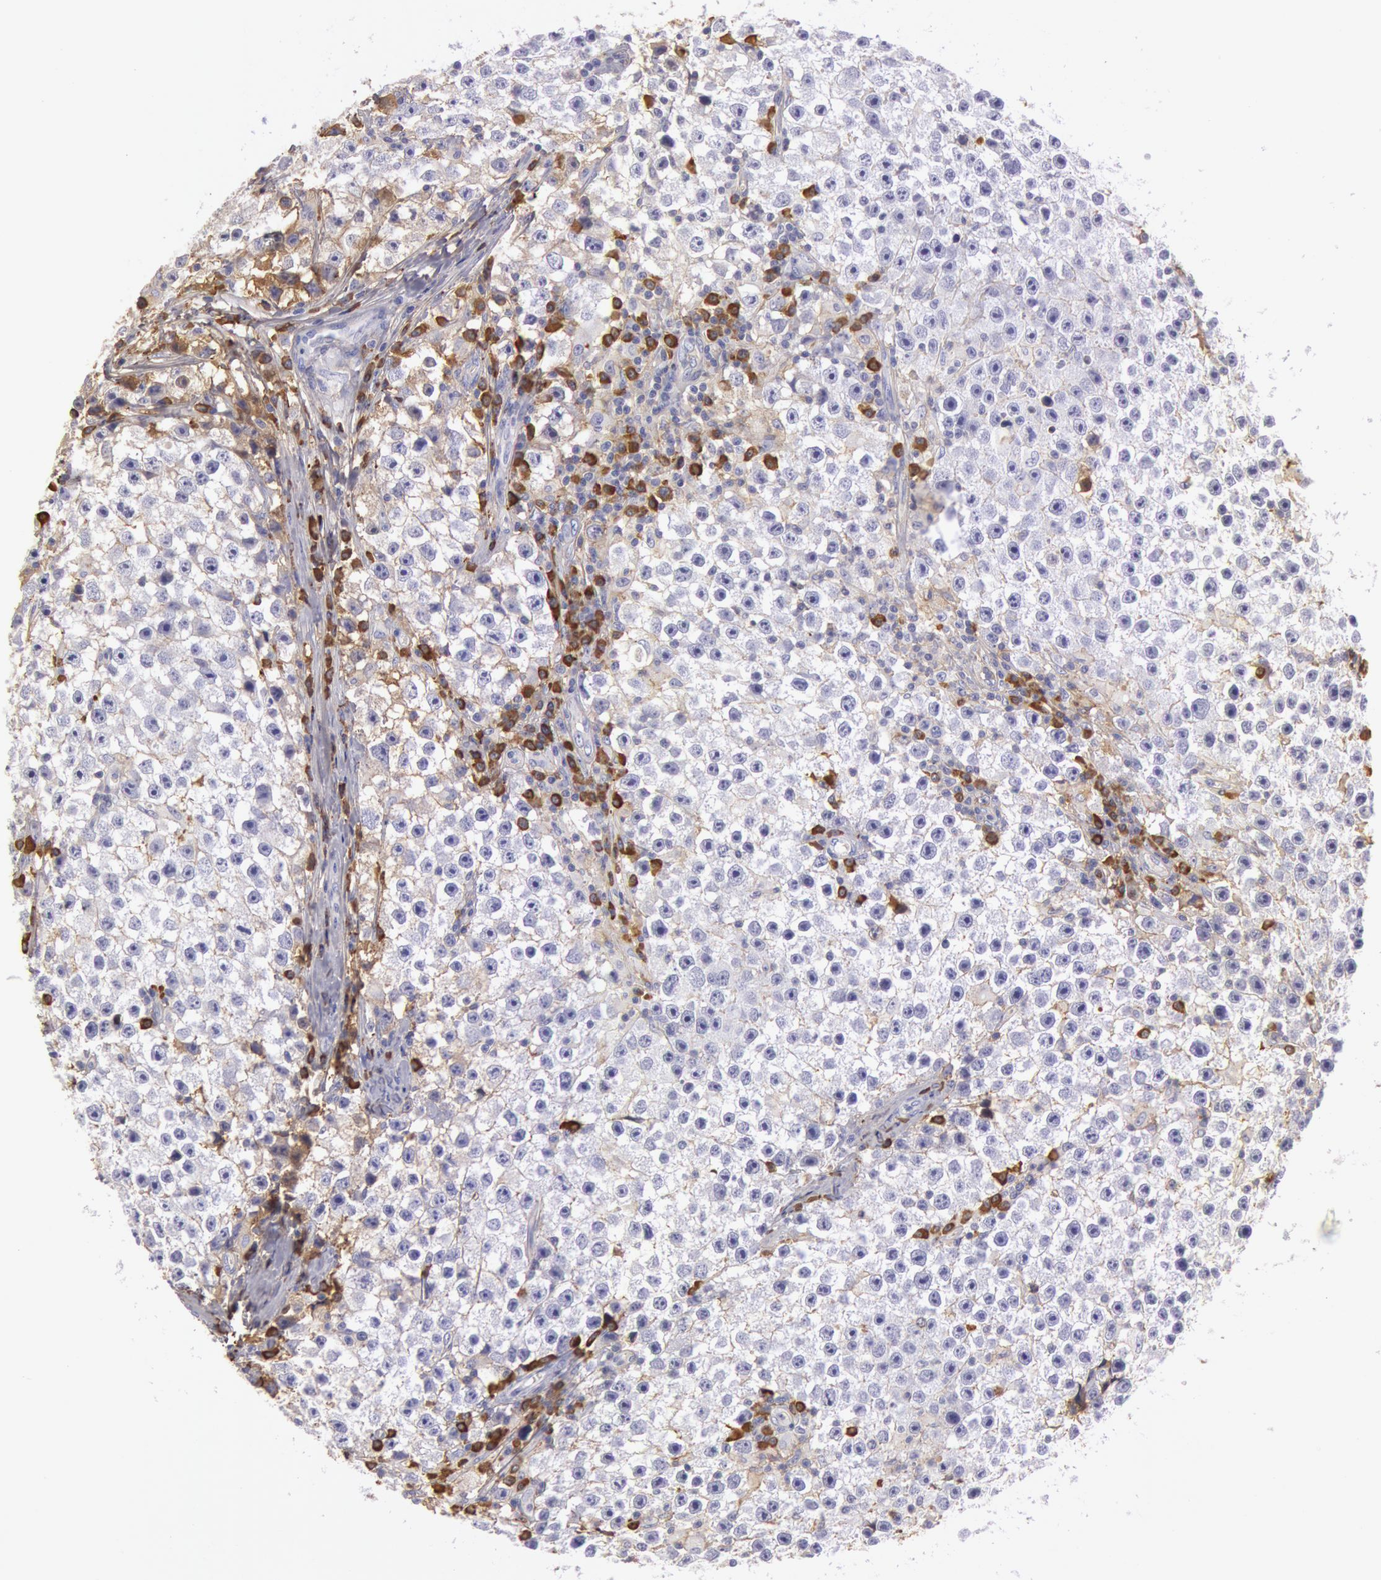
{"staining": {"intensity": "moderate", "quantity": "<25%", "location": "cytoplasmic/membranous"}, "tissue": "testis cancer", "cell_type": "Tumor cells", "image_type": "cancer", "snomed": [{"axis": "morphology", "description": "Seminoma, NOS"}, {"axis": "topography", "description": "Testis"}], "caption": "Moderate cytoplasmic/membranous staining for a protein is appreciated in about <25% of tumor cells of testis cancer using immunohistochemistry (IHC).", "gene": "IGHG1", "patient": {"sex": "male", "age": 35}}